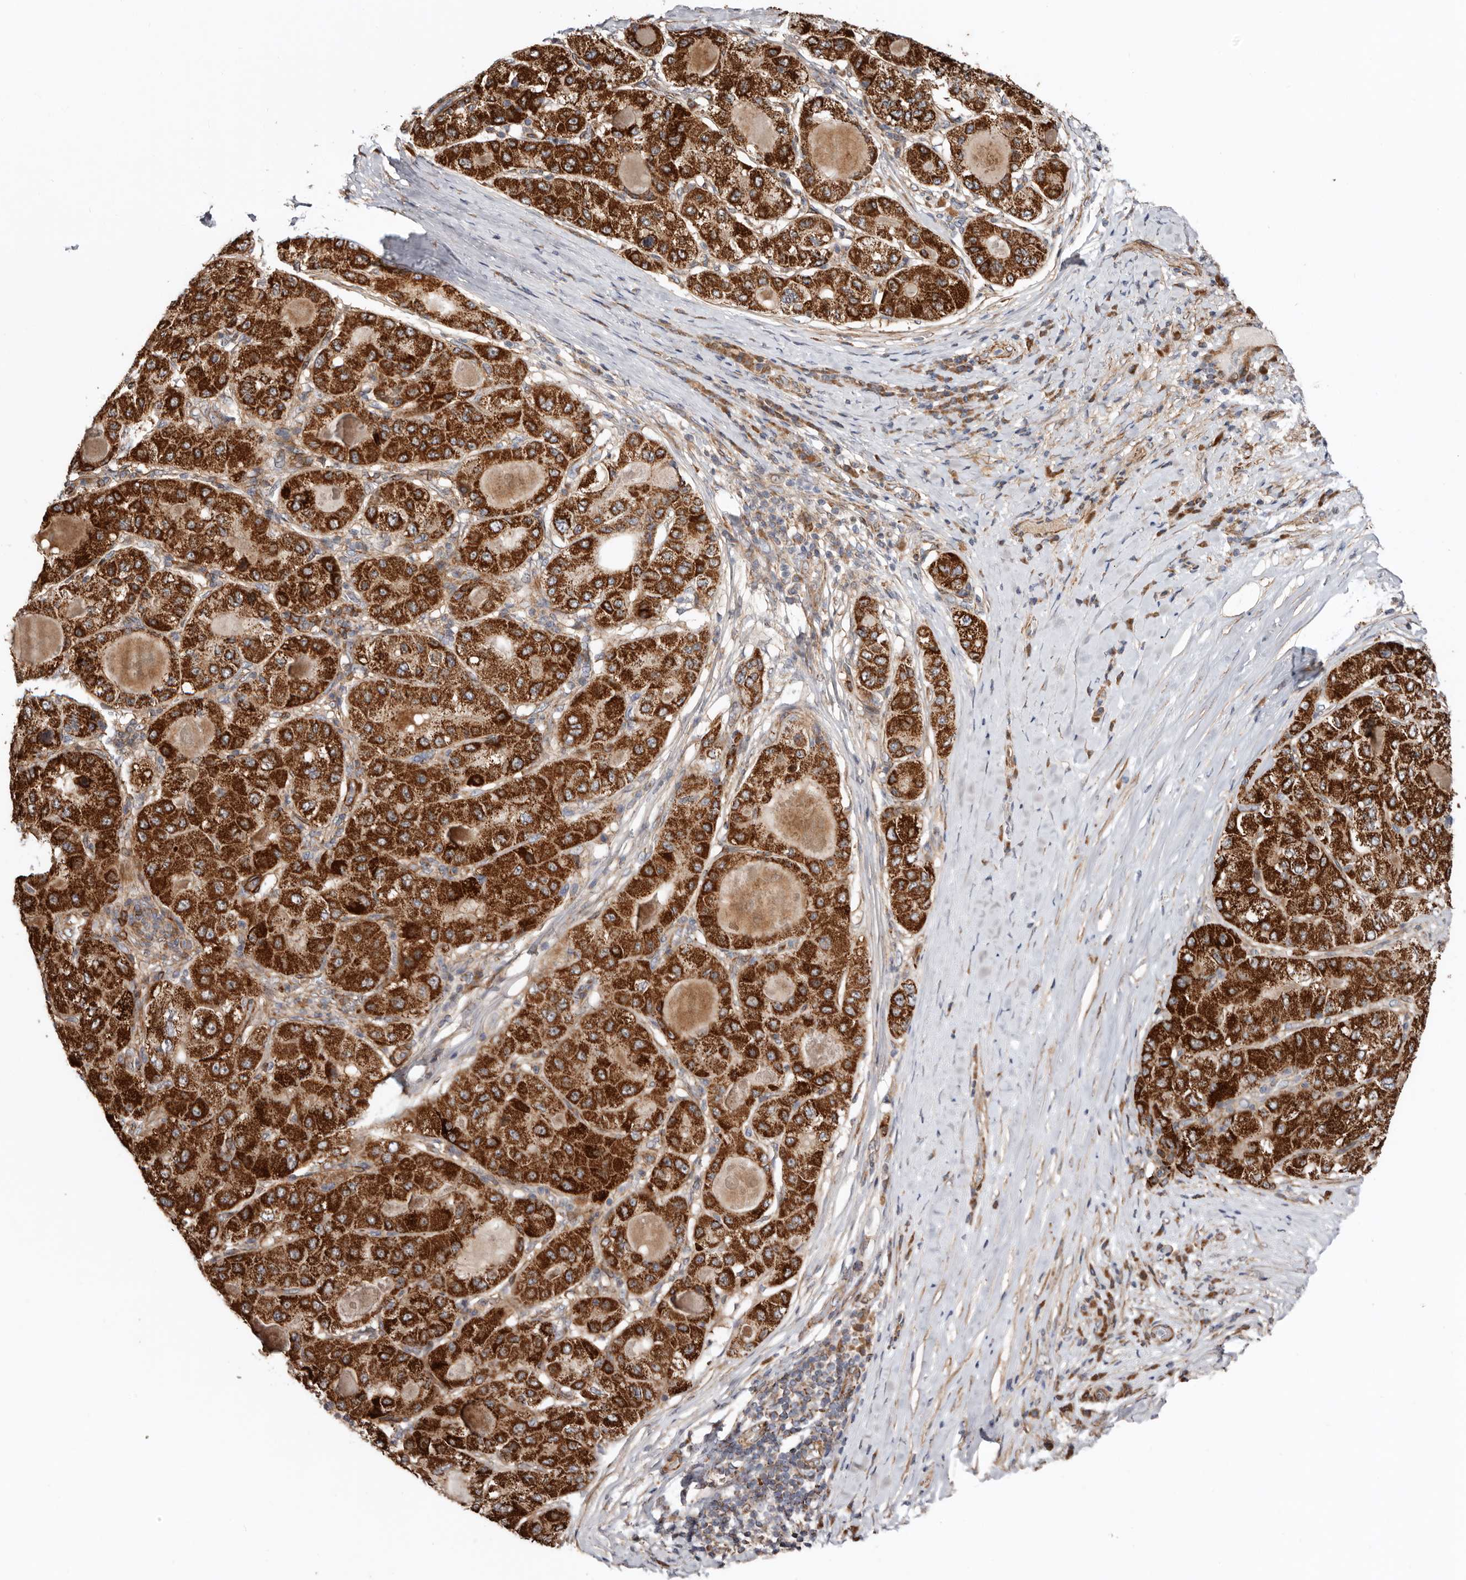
{"staining": {"intensity": "strong", "quantity": ">75%", "location": "cytoplasmic/membranous"}, "tissue": "liver cancer", "cell_type": "Tumor cells", "image_type": "cancer", "snomed": [{"axis": "morphology", "description": "Carcinoma, Hepatocellular, NOS"}, {"axis": "topography", "description": "Liver"}], "caption": "Tumor cells demonstrate high levels of strong cytoplasmic/membranous staining in about >75% of cells in human liver cancer. Using DAB (3,3'-diaminobenzidine) (brown) and hematoxylin (blue) stains, captured at high magnification using brightfield microscopy.", "gene": "PROKR1", "patient": {"sex": "male", "age": 80}}